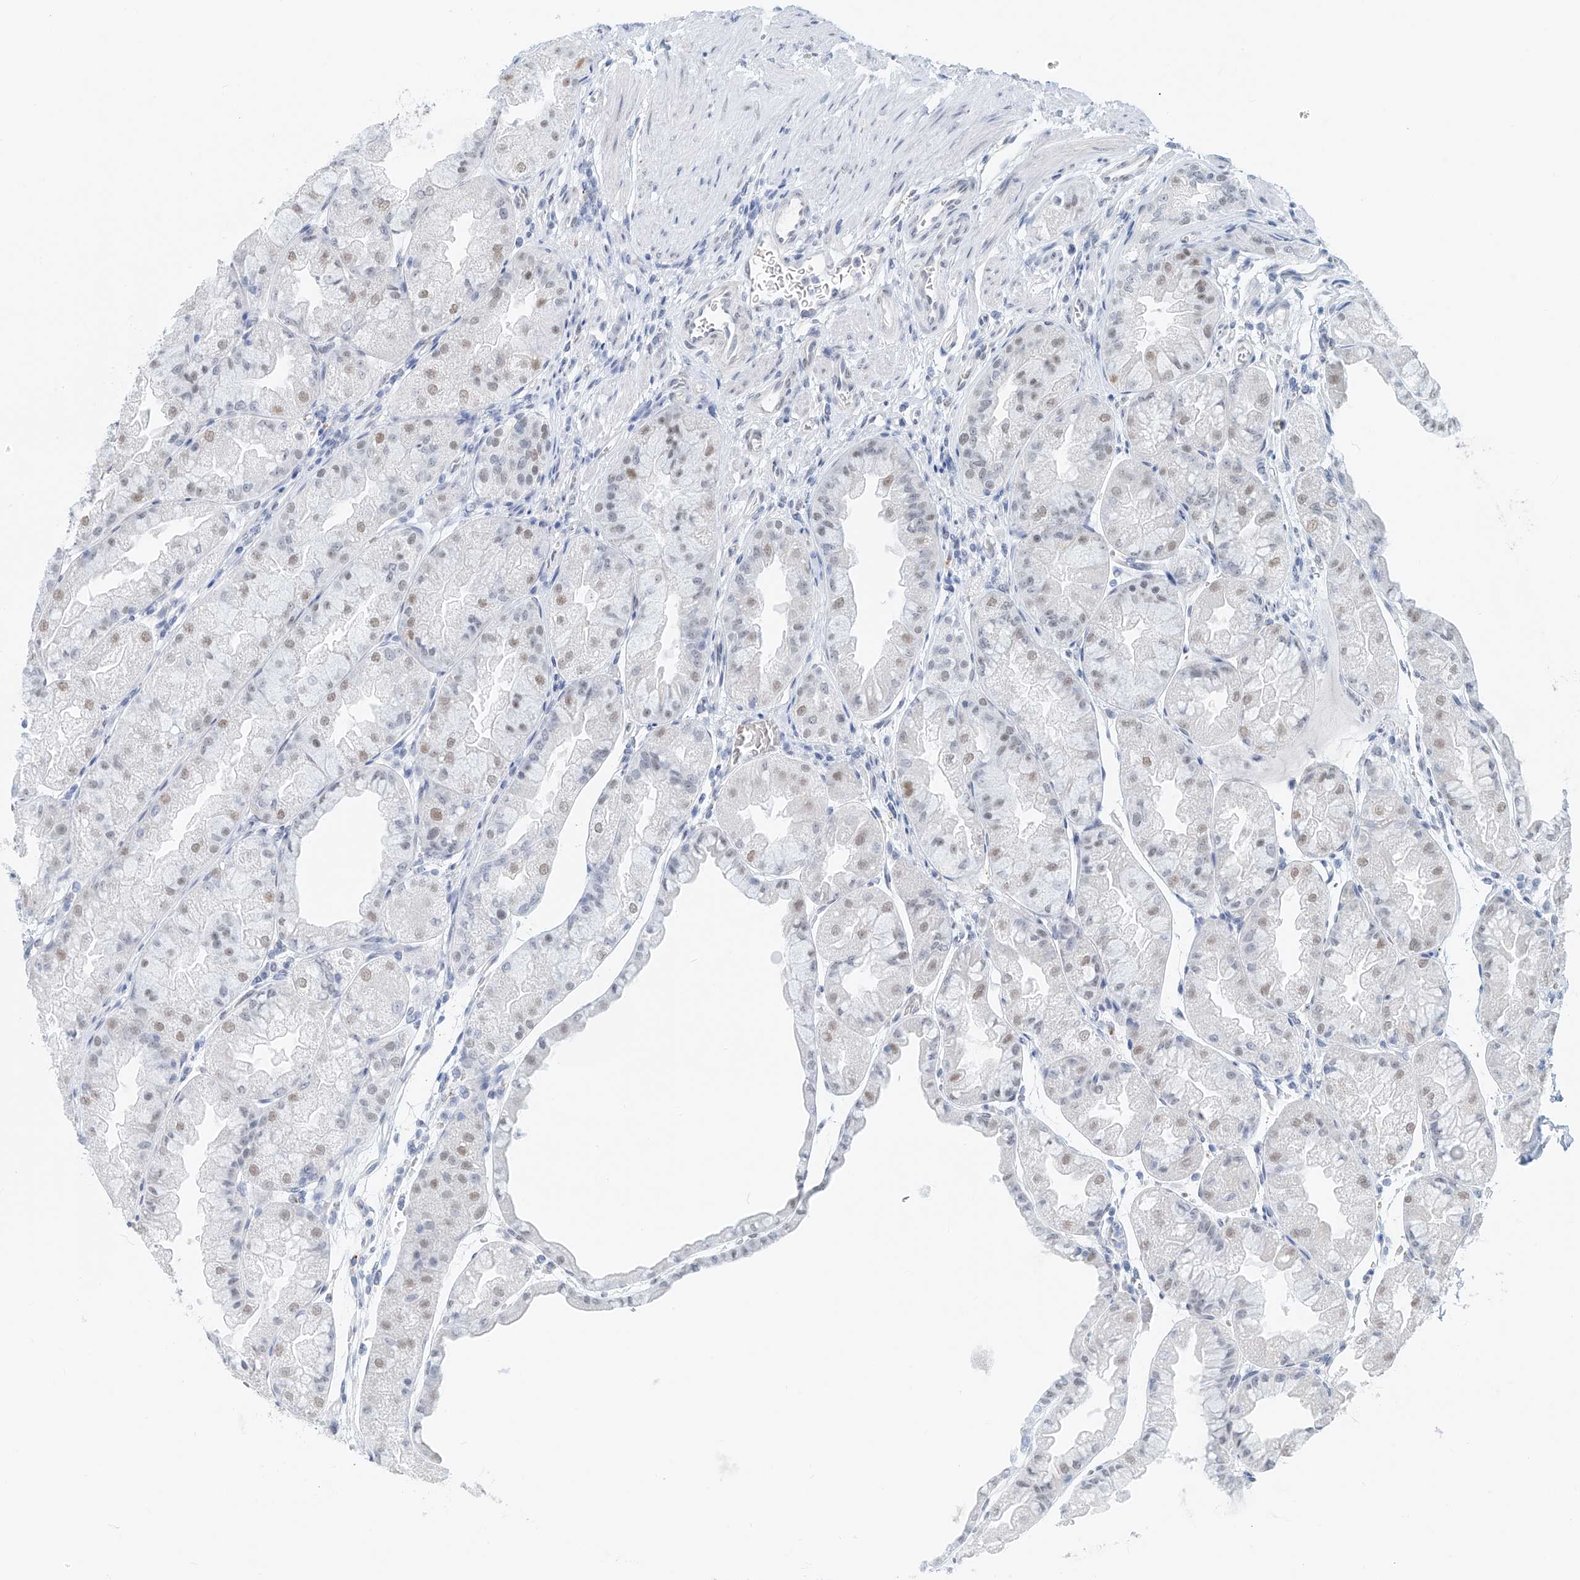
{"staining": {"intensity": "moderate", "quantity": "<25%", "location": "nuclear"}, "tissue": "stomach", "cell_type": "Glandular cells", "image_type": "normal", "snomed": [{"axis": "morphology", "description": "Normal tissue, NOS"}, {"axis": "topography", "description": "Stomach, upper"}], "caption": "A micrograph of stomach stained for a protein exhibits moderate nuclear brown staining in glandular cells. The protein of interest is stained brown, and the nuclei are stained in blue (DAB (3,3'-diaminobenzidine) IHC with brightfield microscopy, high magnification).", "gene": "SASH1", "patient": {"sex": "male", "age": 47}}